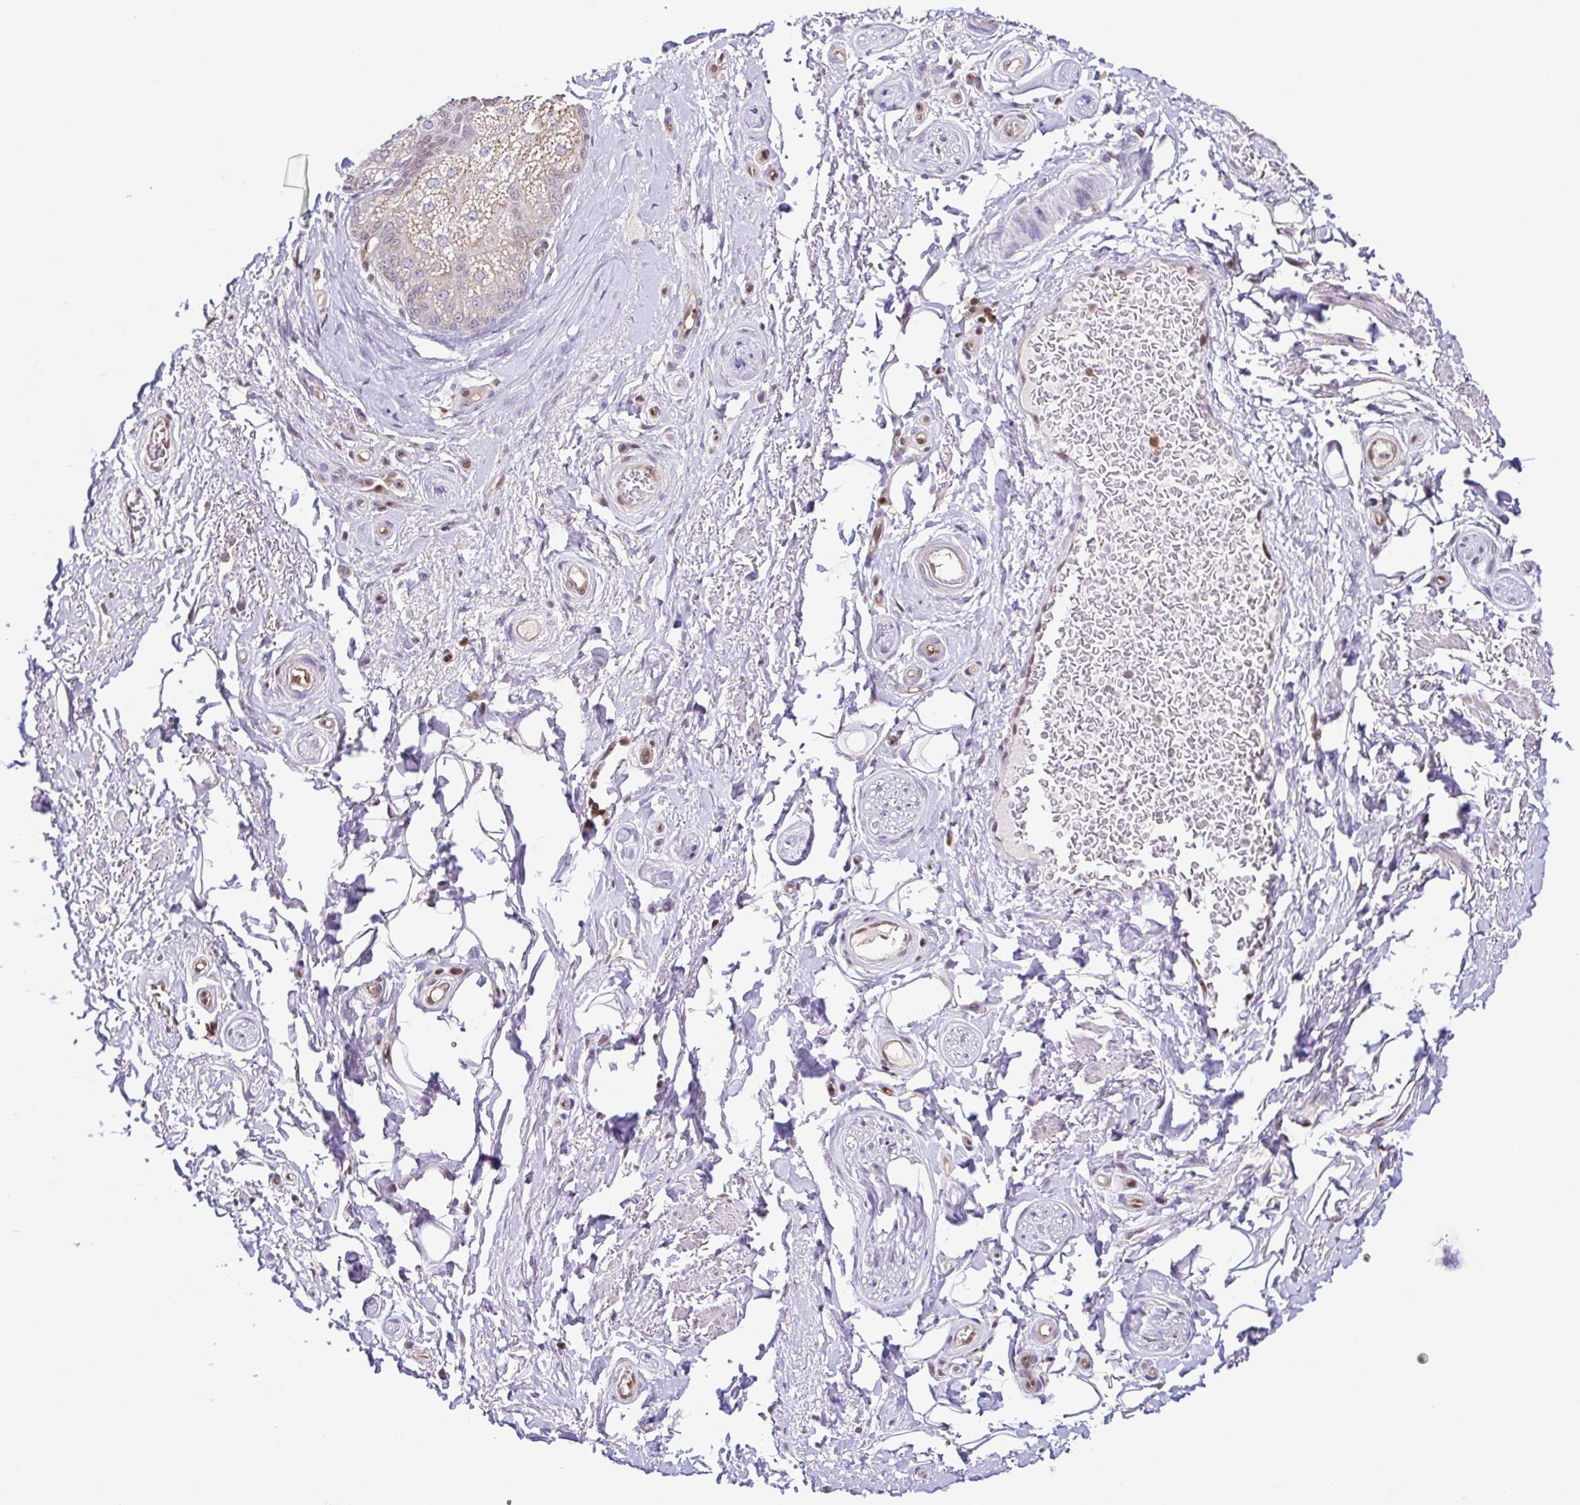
{"staining": {"intensity": "negative", "quantity": "none", "location": "none"}, "tissue": "adipose tissue", "cell_type": "Adipocytes", "image_type": "normal", "snomed": [{"axis": "morphology", "description": "Normal tissue, NOS"}, {"axis": "topography", "description": "Peripheral nerve tissue"}], "caption": "IHC photomicrograph of normal human adipose tissue stained for a protein (brown), which reveals no staining in adipocytes.", "gene": "PSMB9", "patient": {"sex": "male", "age": 51}}